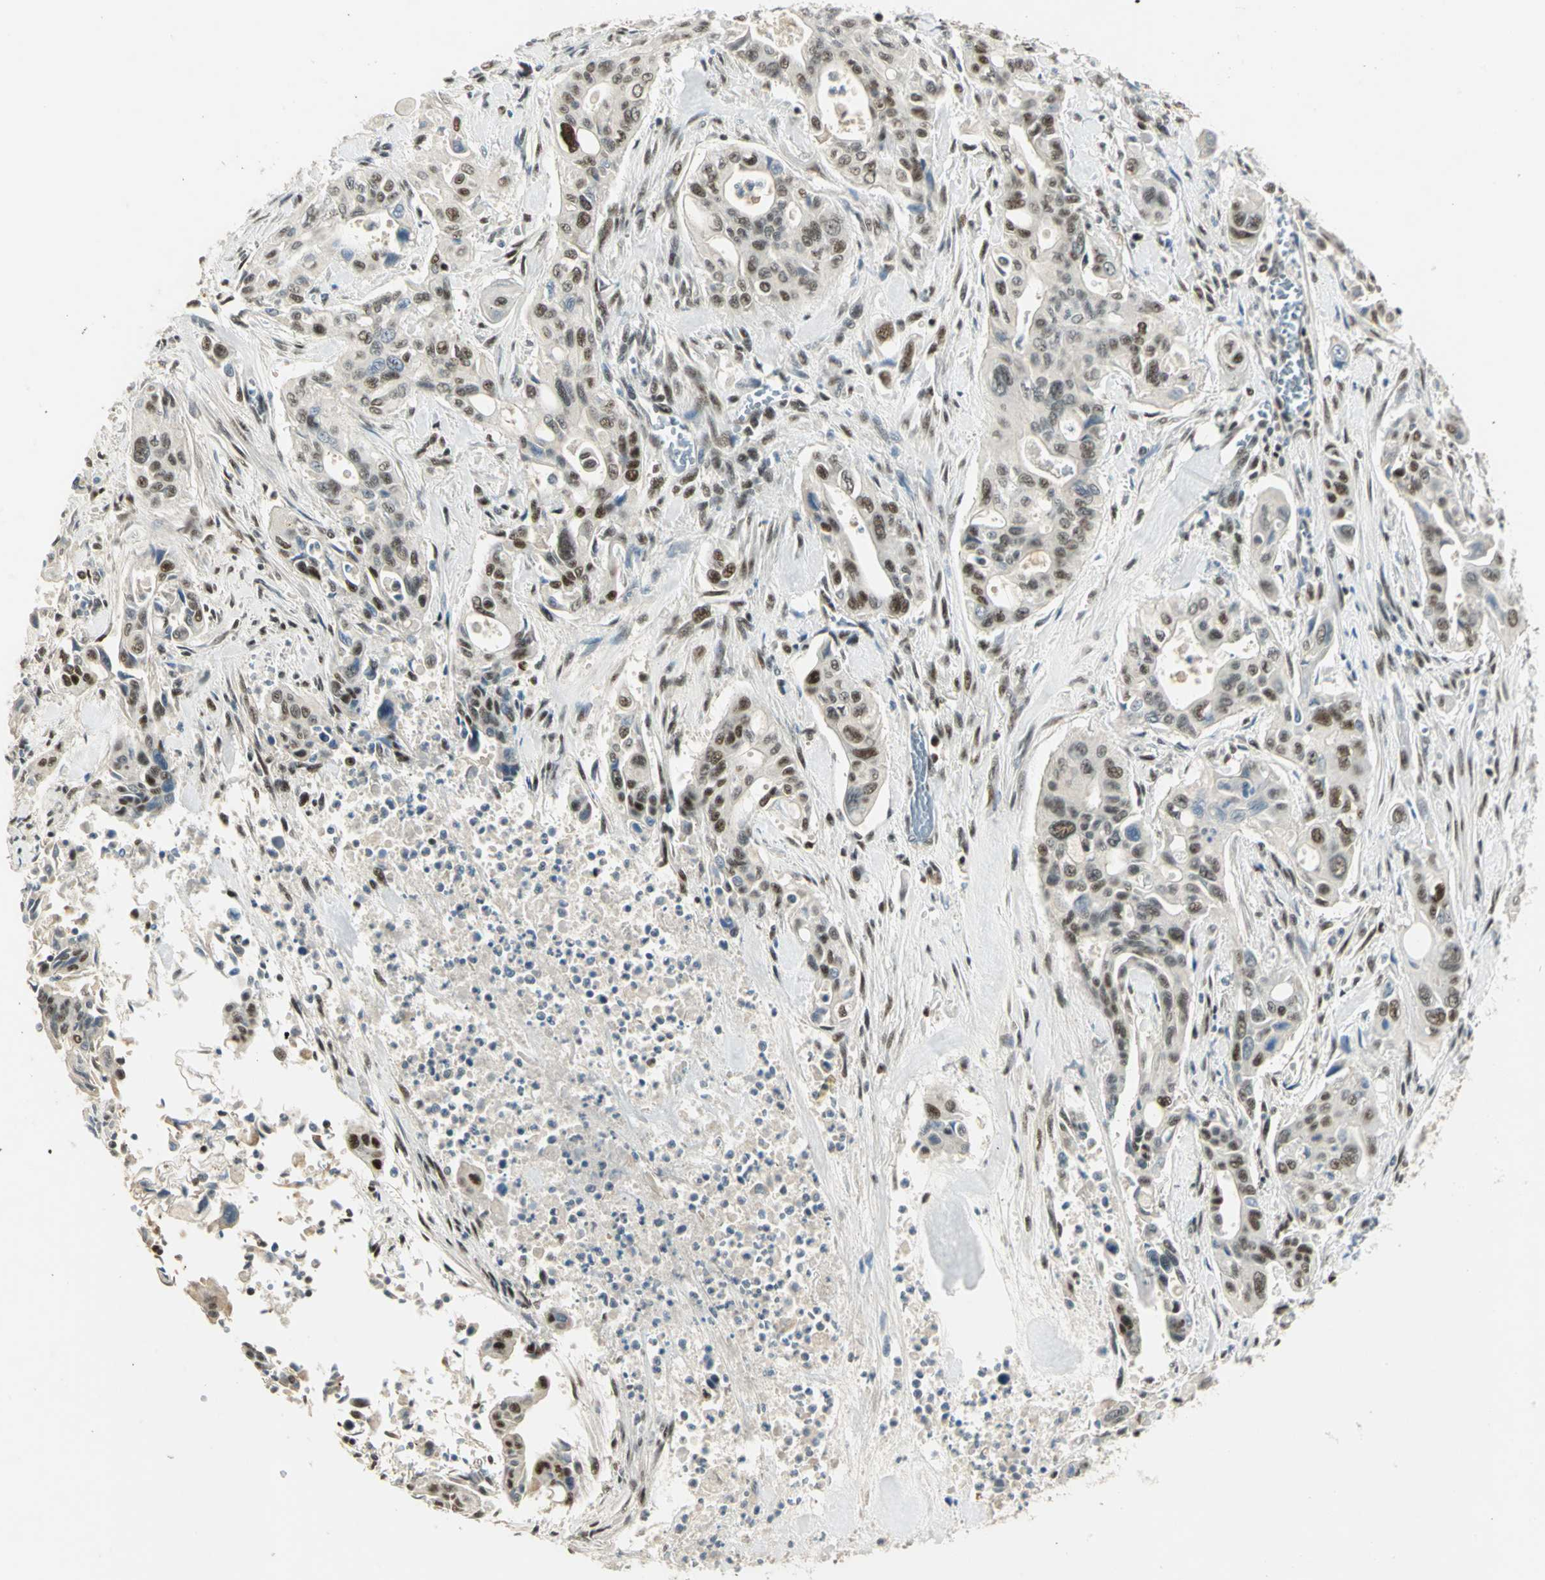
{"staining": {"intensity": "moderate", "quantity": ">75%", "location": "nuclear"}, "tissue": "pancreatic cancer", "cell_type": "Tumor cells", "image_type": "cancer", "snomed": [{"axis": "morphology", "description": "Adenocarcinoma, NOS"}, {"axis": "topography", "description": "Pancreas"}], "caption": "A micrograph of human adenocarcinoma (pancreatic) stained for a protein demonstrates moderate nuclear brown staining in tumor cells. Nuclei are stained in blue.", "gene": "CCNT1", "patient": {"sex": "male", "age": 77}}